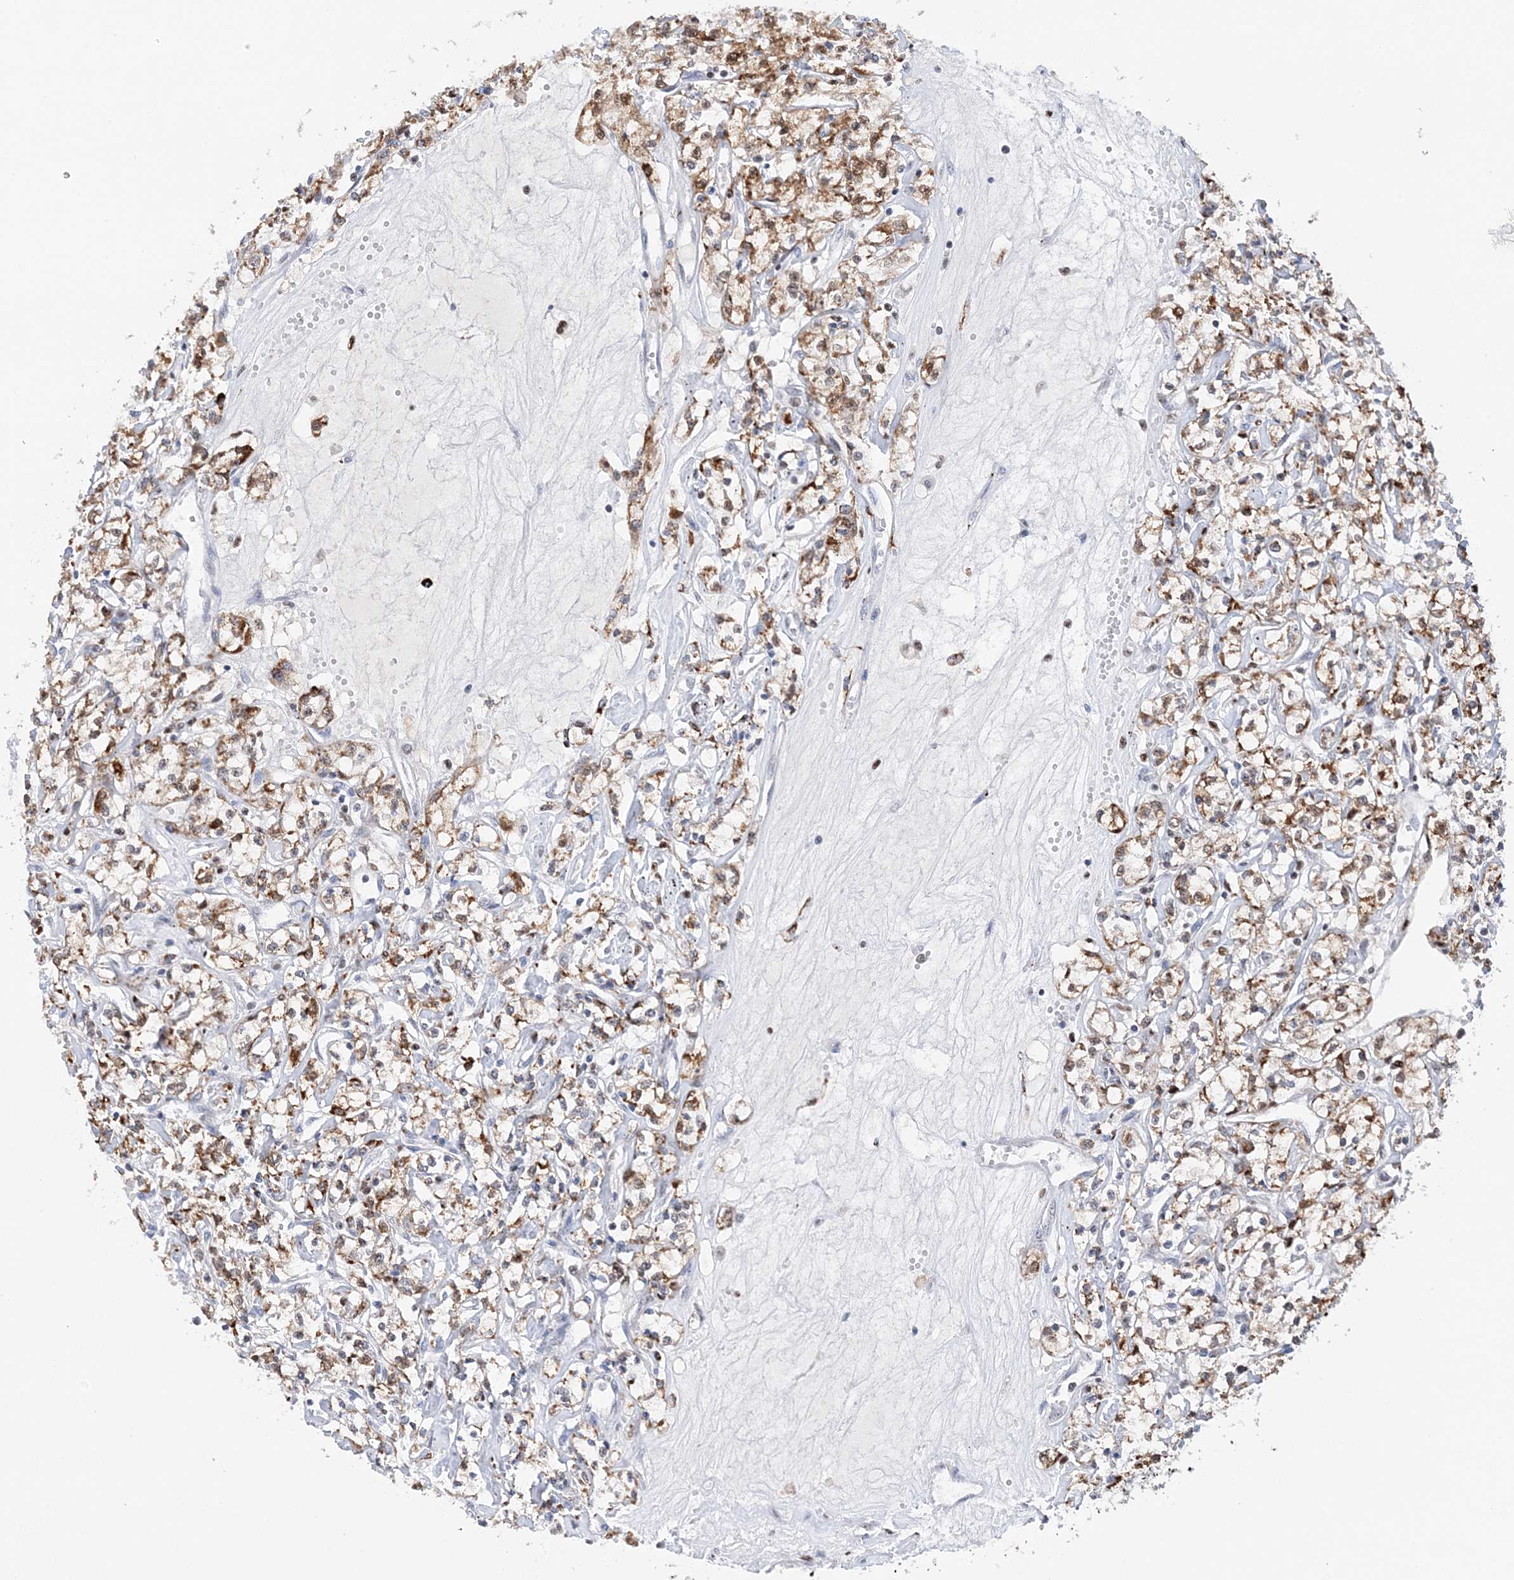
{"staining": {"intensity": "moderate", "quantity": ">75%", "location": "cytoplasmic/membranous"}, "tissue": "renal cancer", "cell_type": "Tumor cells", "image_type": "cancer", "snomed": [{"axis": "morphology", "description": "Adenocarcinoma, NOS"}, {"axis": "topography", "description": "Kidney"}], "caption": "Immunohistochemical staining of adenocarcinoma (renal) reveals medium levels of moderate cytoplasmic/membranous positivity in about >75% of tumor cells. Immunohistochemistry (ihc) stains the protein in brown and the nuclei are stained blue.", "gene": "NIT2", "patient": {"sex": "female", "age": 59}}